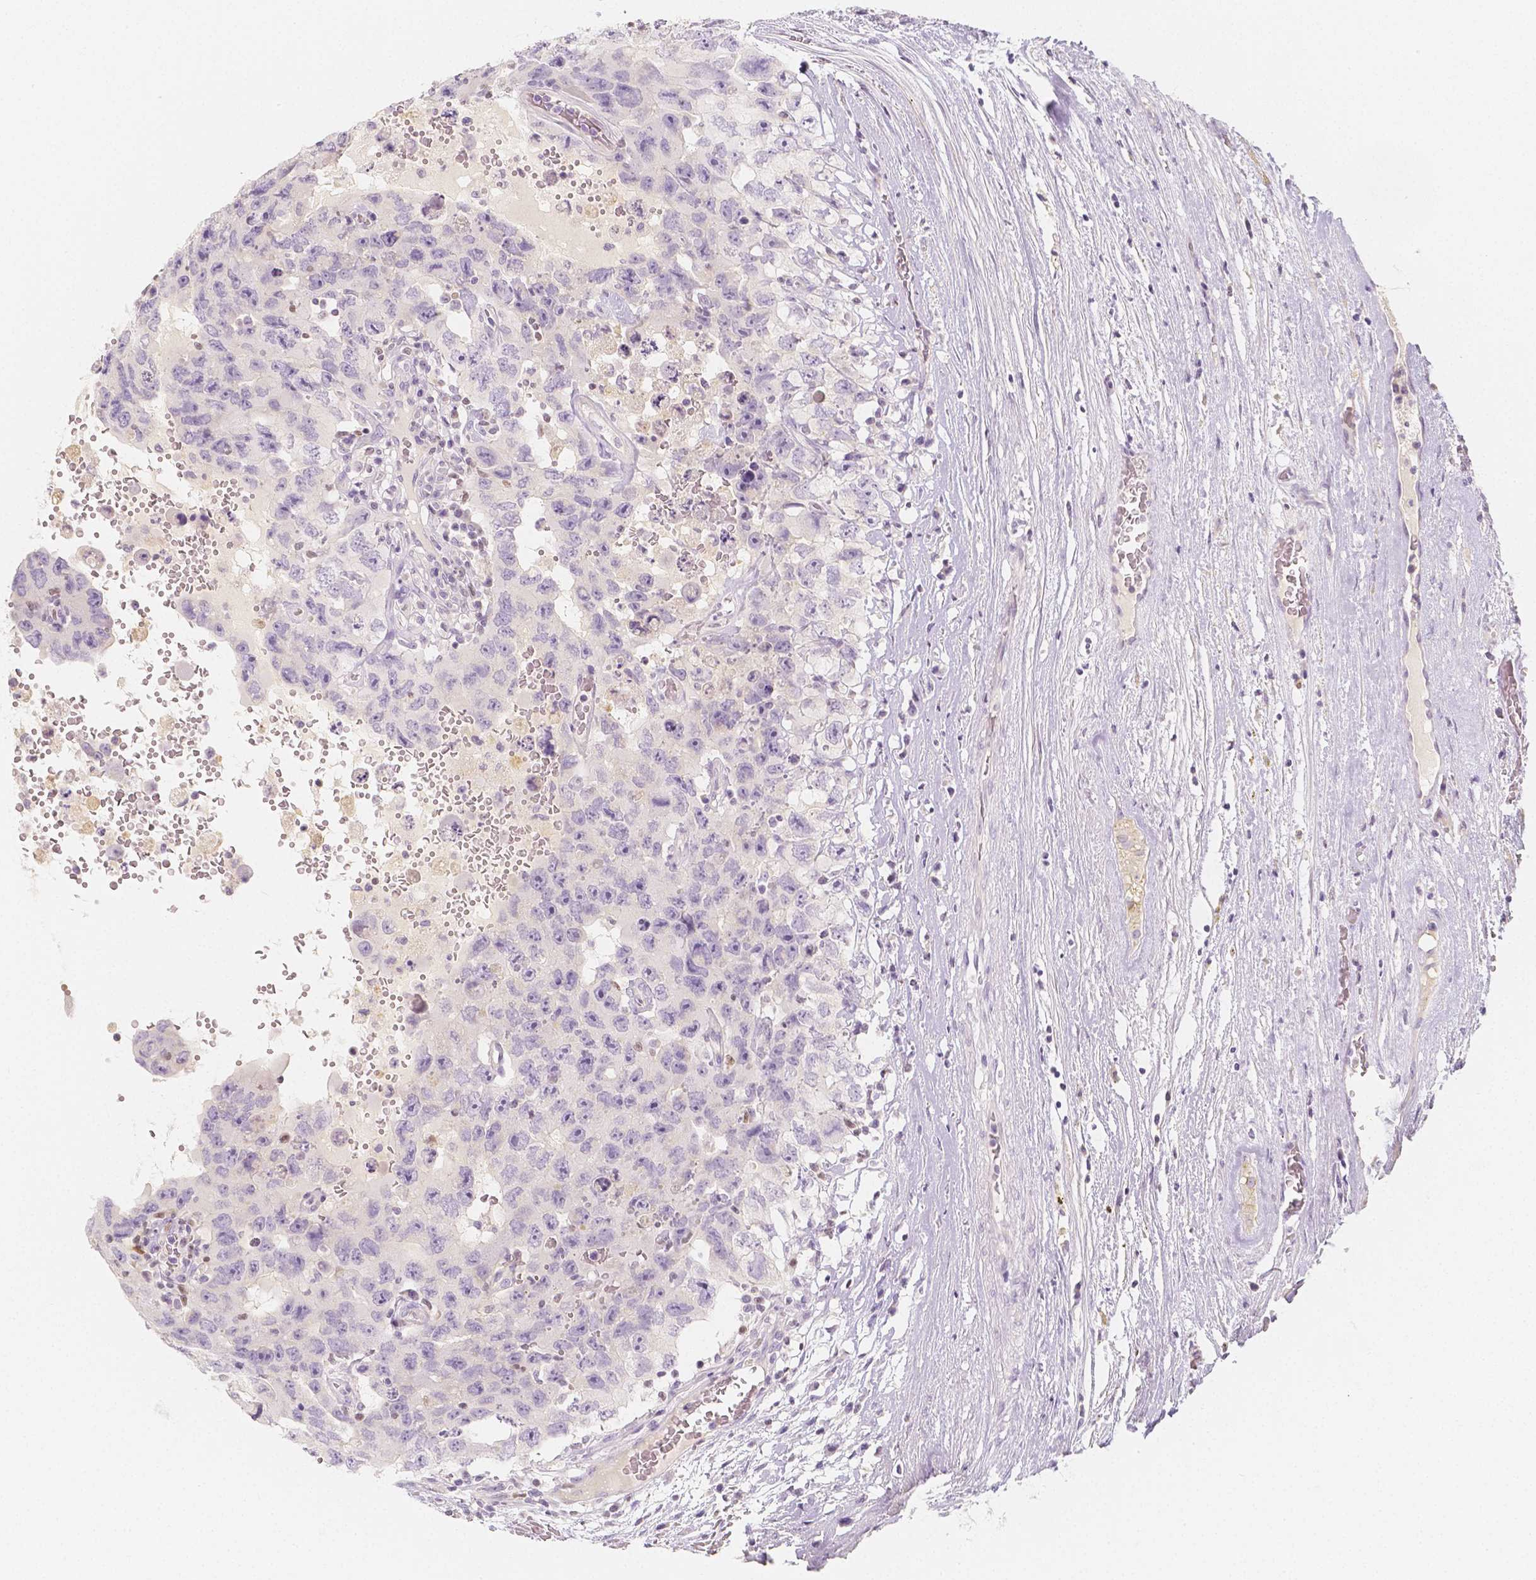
{"staining": {"intensity": "negative", "quantity": "none", "location": "none"}, "tissue": "testis cancer", "cell_type": "Tumor cells", "image_type": "cancer", "snomed": [{"axis": "morphology", "description": "Carcinoma, Embryonal, NOS"}, {"axis": "topography", "description": "Testis"}], "caption": "Testis cancer was stained to show a protein in brown. There is no significant expression in tumor cells. (DAB immunohistochemistry with hematoxylin counter stain).", "gene": "BATF", "patient": {"sex": "male", "age": 26}}